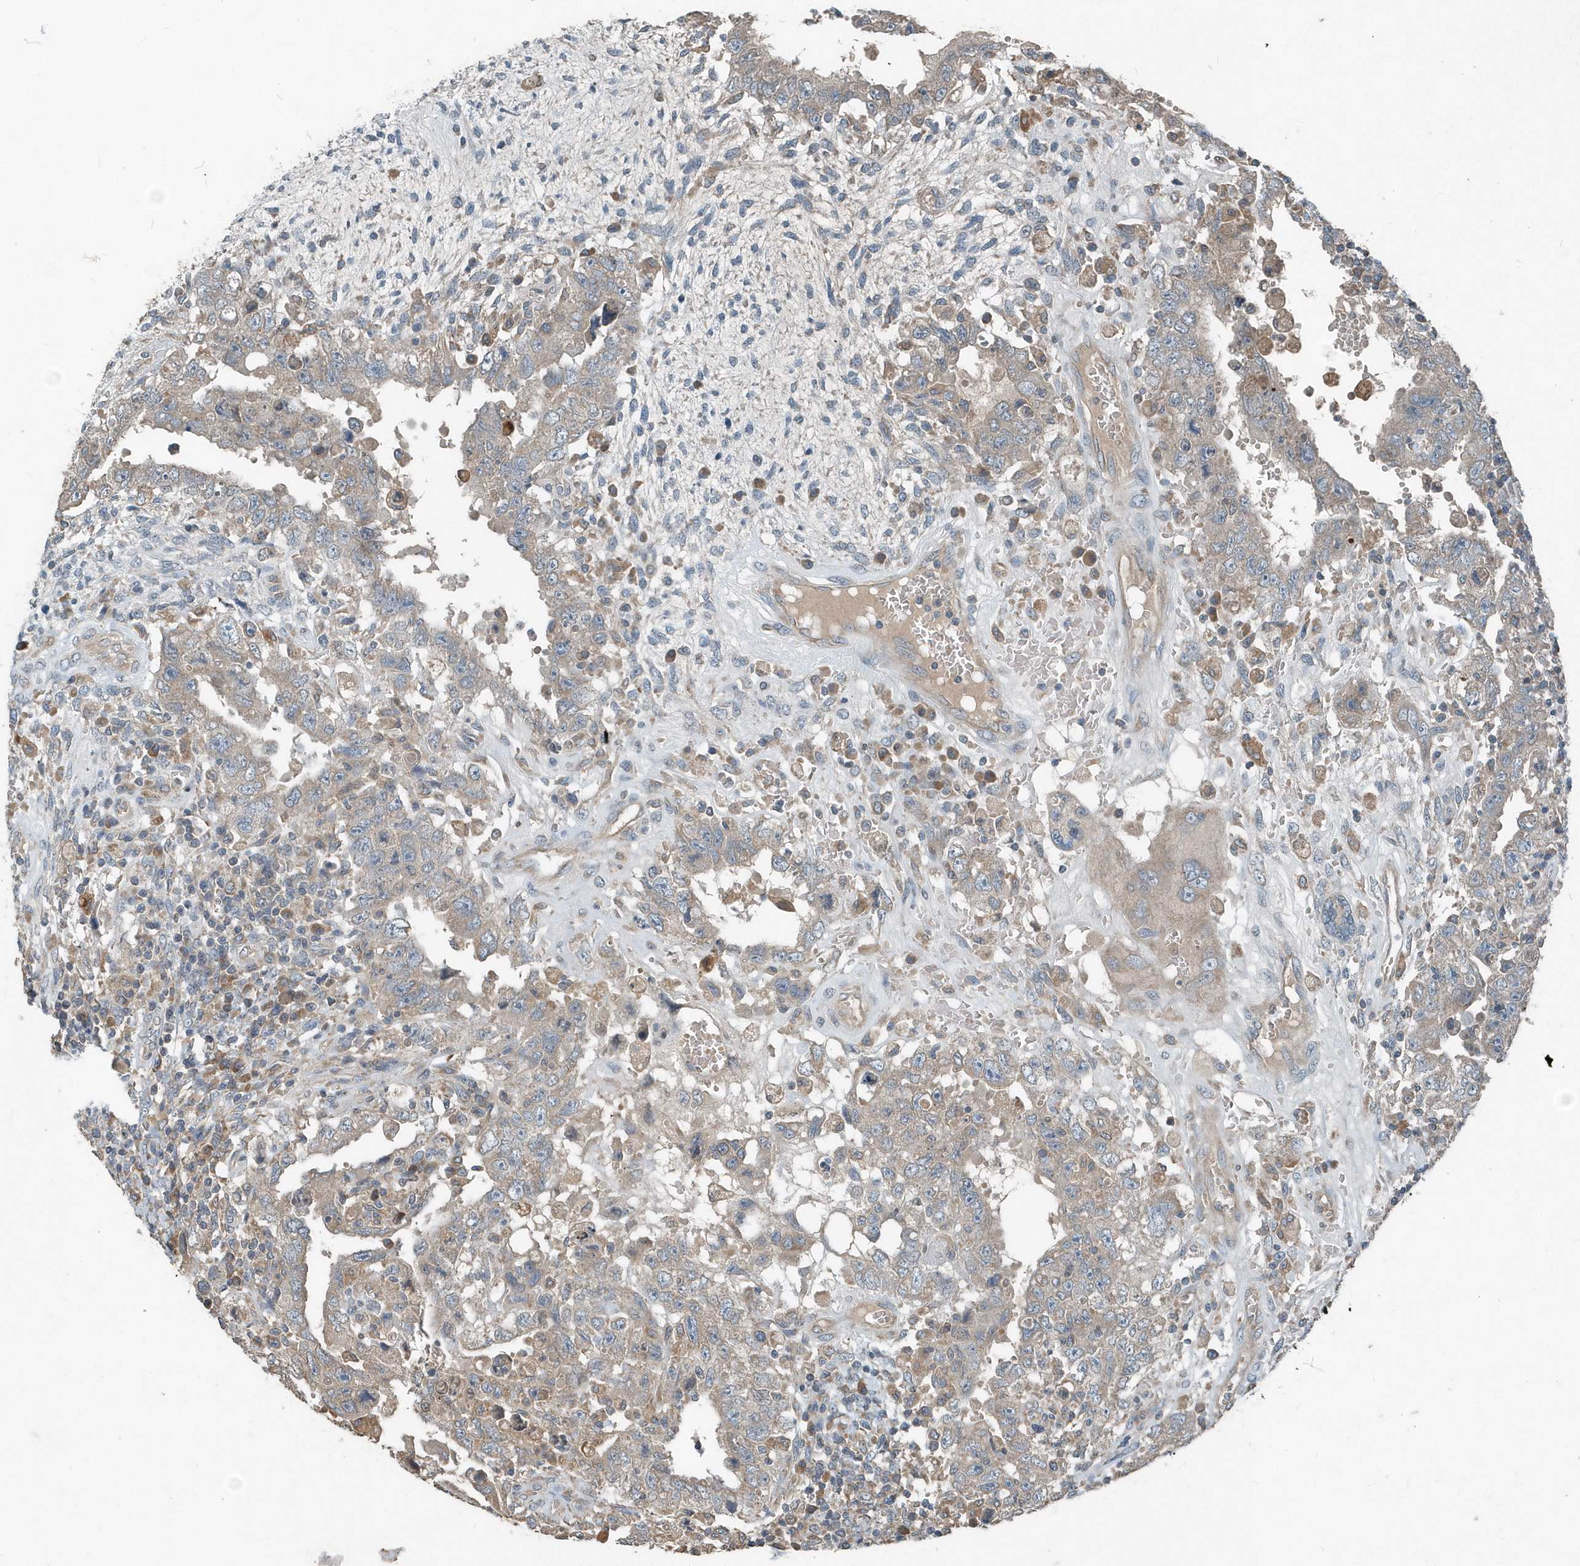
{"staining": {"intensity": "weak", "quantity": "25%-75%", "location": "cytoplasmic/membranous"}, "tissue": "testis cancer", "cell_type": "Tumor cells", "image_type": "cancer", "snomed": [{"axis": "morphology", "description": "Carcinoma, Embryonal, NOS"}, {"axis": "topography", "description": "Testis"}], "caption": "Protein staining reveals weak cytoplasmic/membranous positivity in approximately 25%-75% of tumor cells in testis cancer (embryonal carcinoma).", "gene": "SCFD2", "patient": {"sex": "male", "age": 26}}